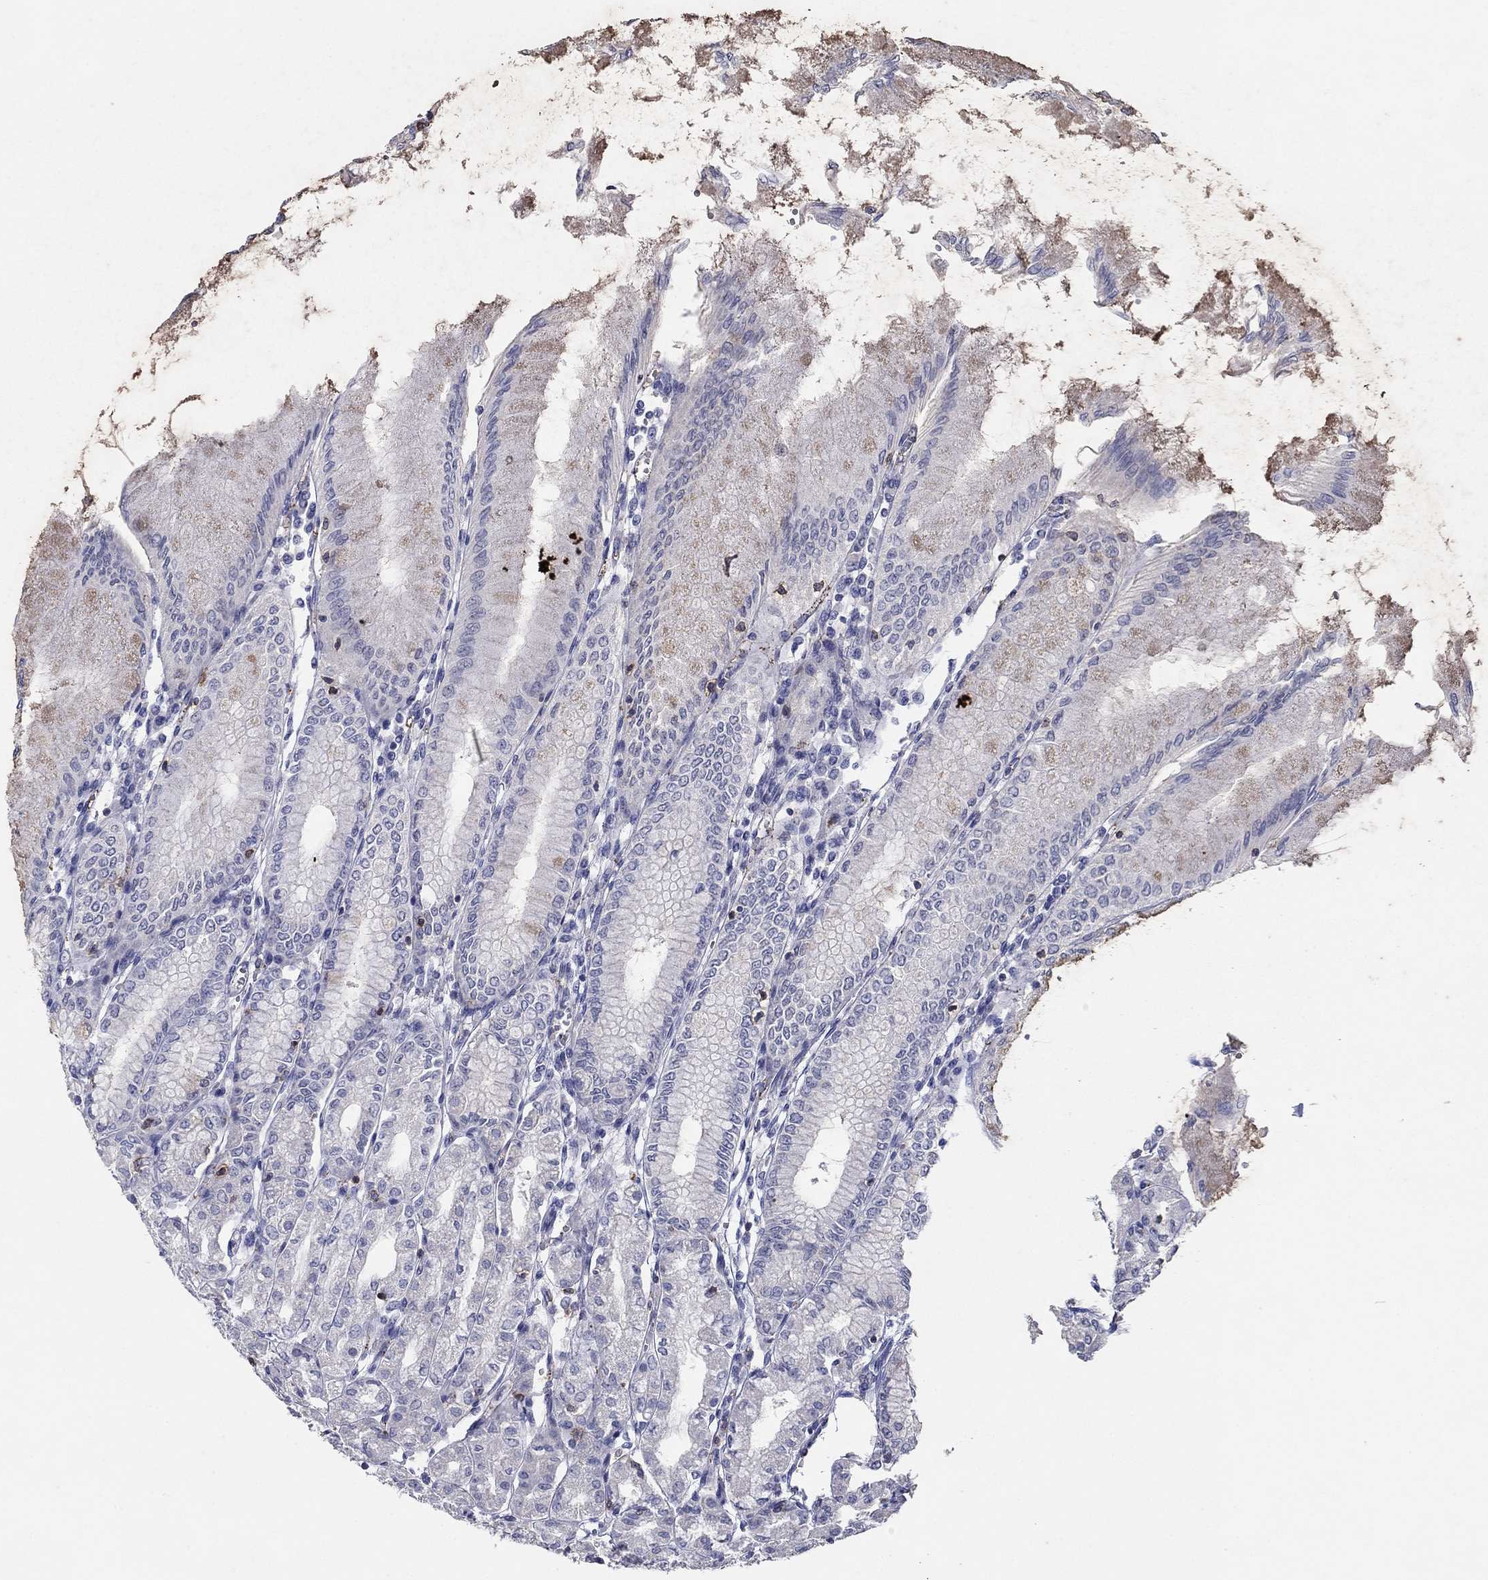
{"staining": {"intensity": "negative", "quantity": "none", "location": "none"}, "tissue": "stomach", "cell_type": "Glandular cells", "image_type": "normal", "snomed": [{"axis": "morphology", "description": "Normal tissue, NOS"}, {"axis": "topography", "description": "Skeletal muscle"}, {"axis": "topography", "description": "Stomach"}], "caption": "Immunohistochemical staining of benign stomach shows no significant staining in glandular cells. (IHC, brightfield microscopy, high magnification).", "gene": "ITGAE", "patient": {"sex": "female", "age": 57}}